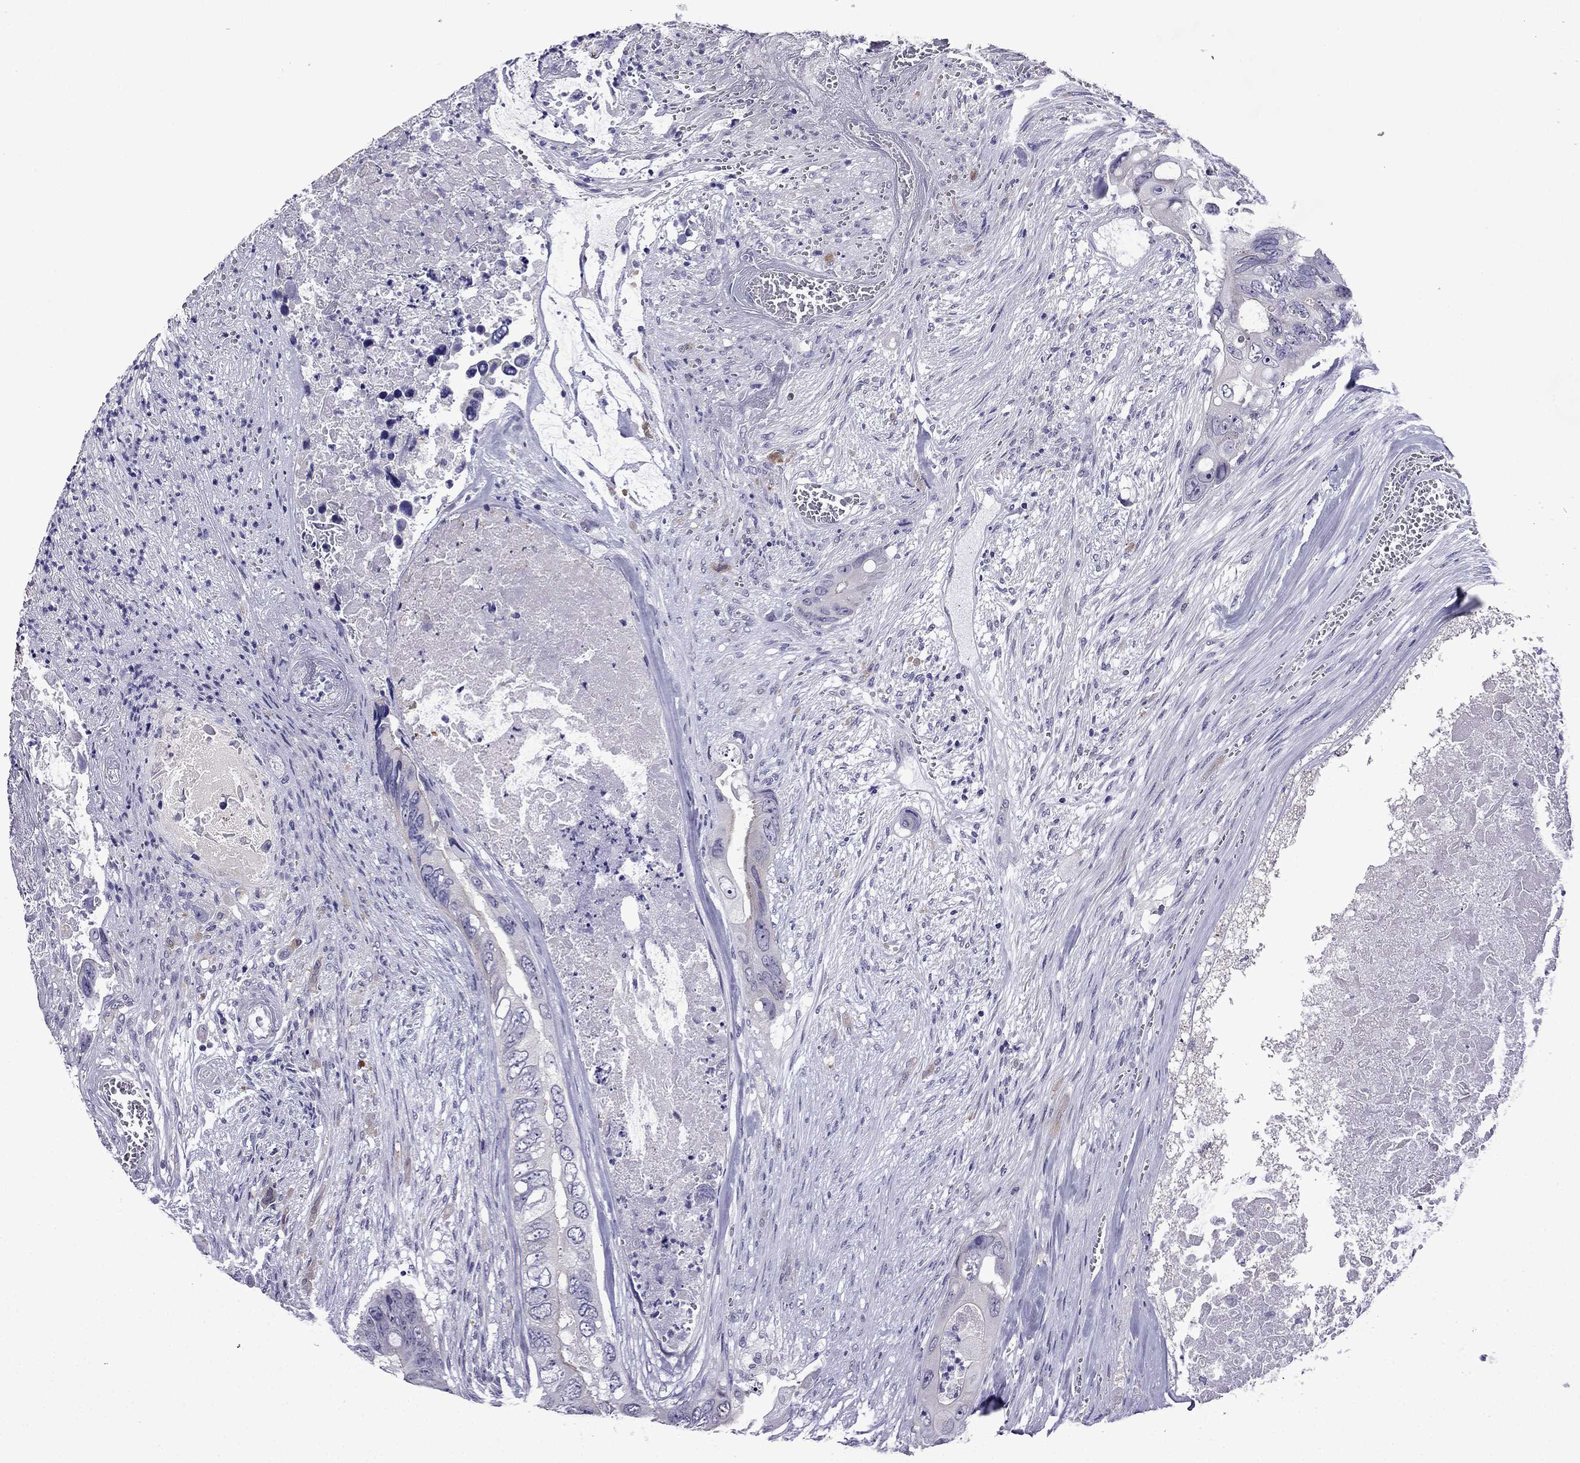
{"staining": {"intensity": "negative", "quantity": "none", "location": "none"}, "tissue": "colorectal cancer", "cell_type": "Tumor cells", "image_type": "cancer", "snomed": [{"axis": "morphology", "description": "Adenocarcinoma, NOS"}, {"axis": "topography", "description": "Rectum"}], "caption": "Immunohistochemistry (IHC) of colorectal cancer (adenocarcinoma) reveals no expression in tumor cells.", "gene": "POM121L12", "patient": {"sex": "male", "age": 63}}